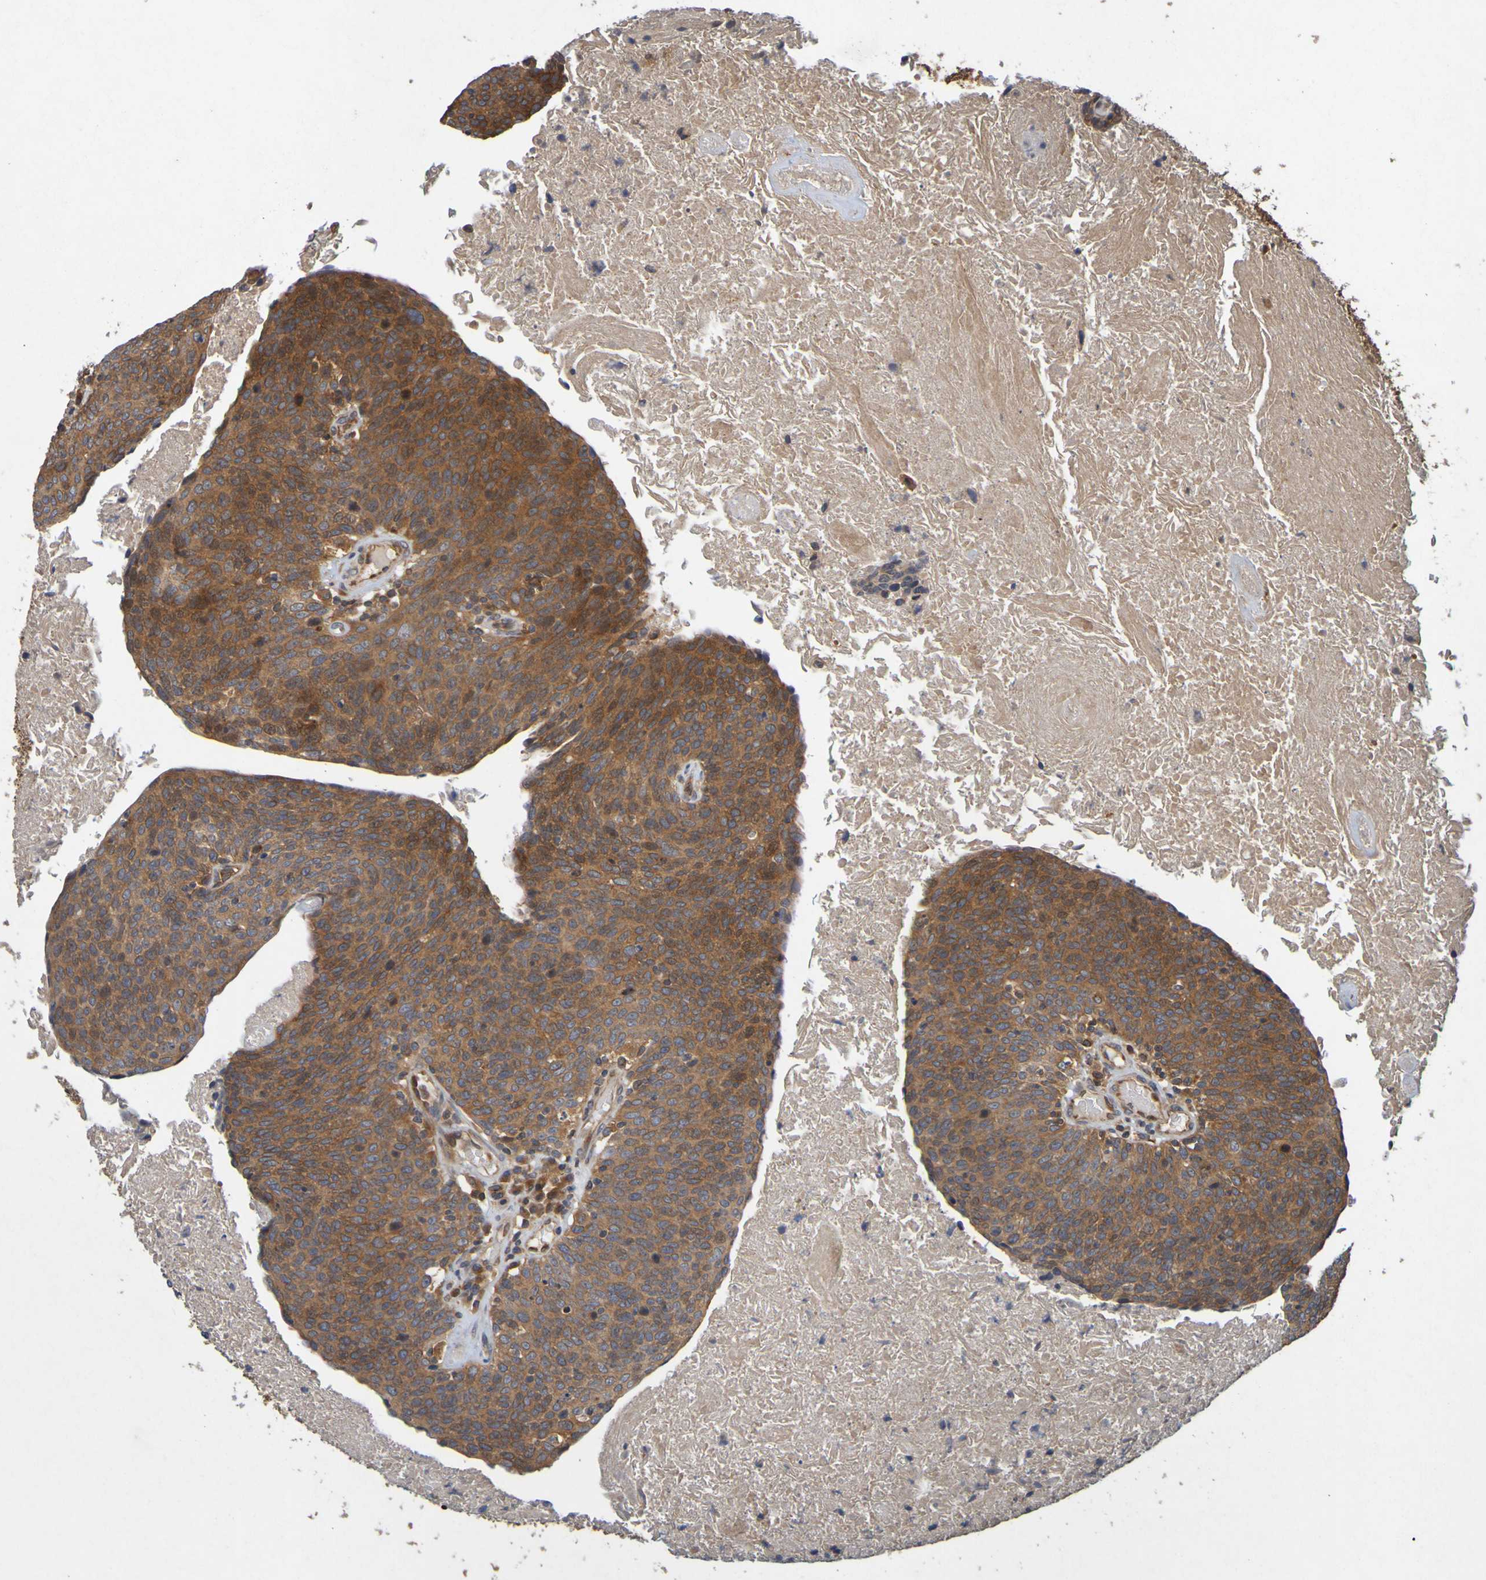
{"staining": {"intensity": "strong", "quantity": ">75%", "location": "cytoplasmic/membranous"}, "tissue": "head and neck cancer", "cell_type": "Tumor cells", "image_type": "cancer", "snomed": [{"axis": "morphology", "description": "Squamous cell carcinoma, NOS"}, {"axis": "morphology", "description": "Squamous cell carcinoma, metastatic, NOS"}, {"axis": "topography", "description": "Lymph node"}, {"axis": "topography", "description": "Head-Neck"}], "caption": "An image of head and neck cancer (metastatic squamous cell carcinoma) stained for a protein demonstrates strong cytoplasmic/membranous brown staining in tumor cells. (DAB IHC, brown staining for protein, blue staining for nuclei).", "gene": "OCRL", "patient": {"sex": "male", "age": 62}}